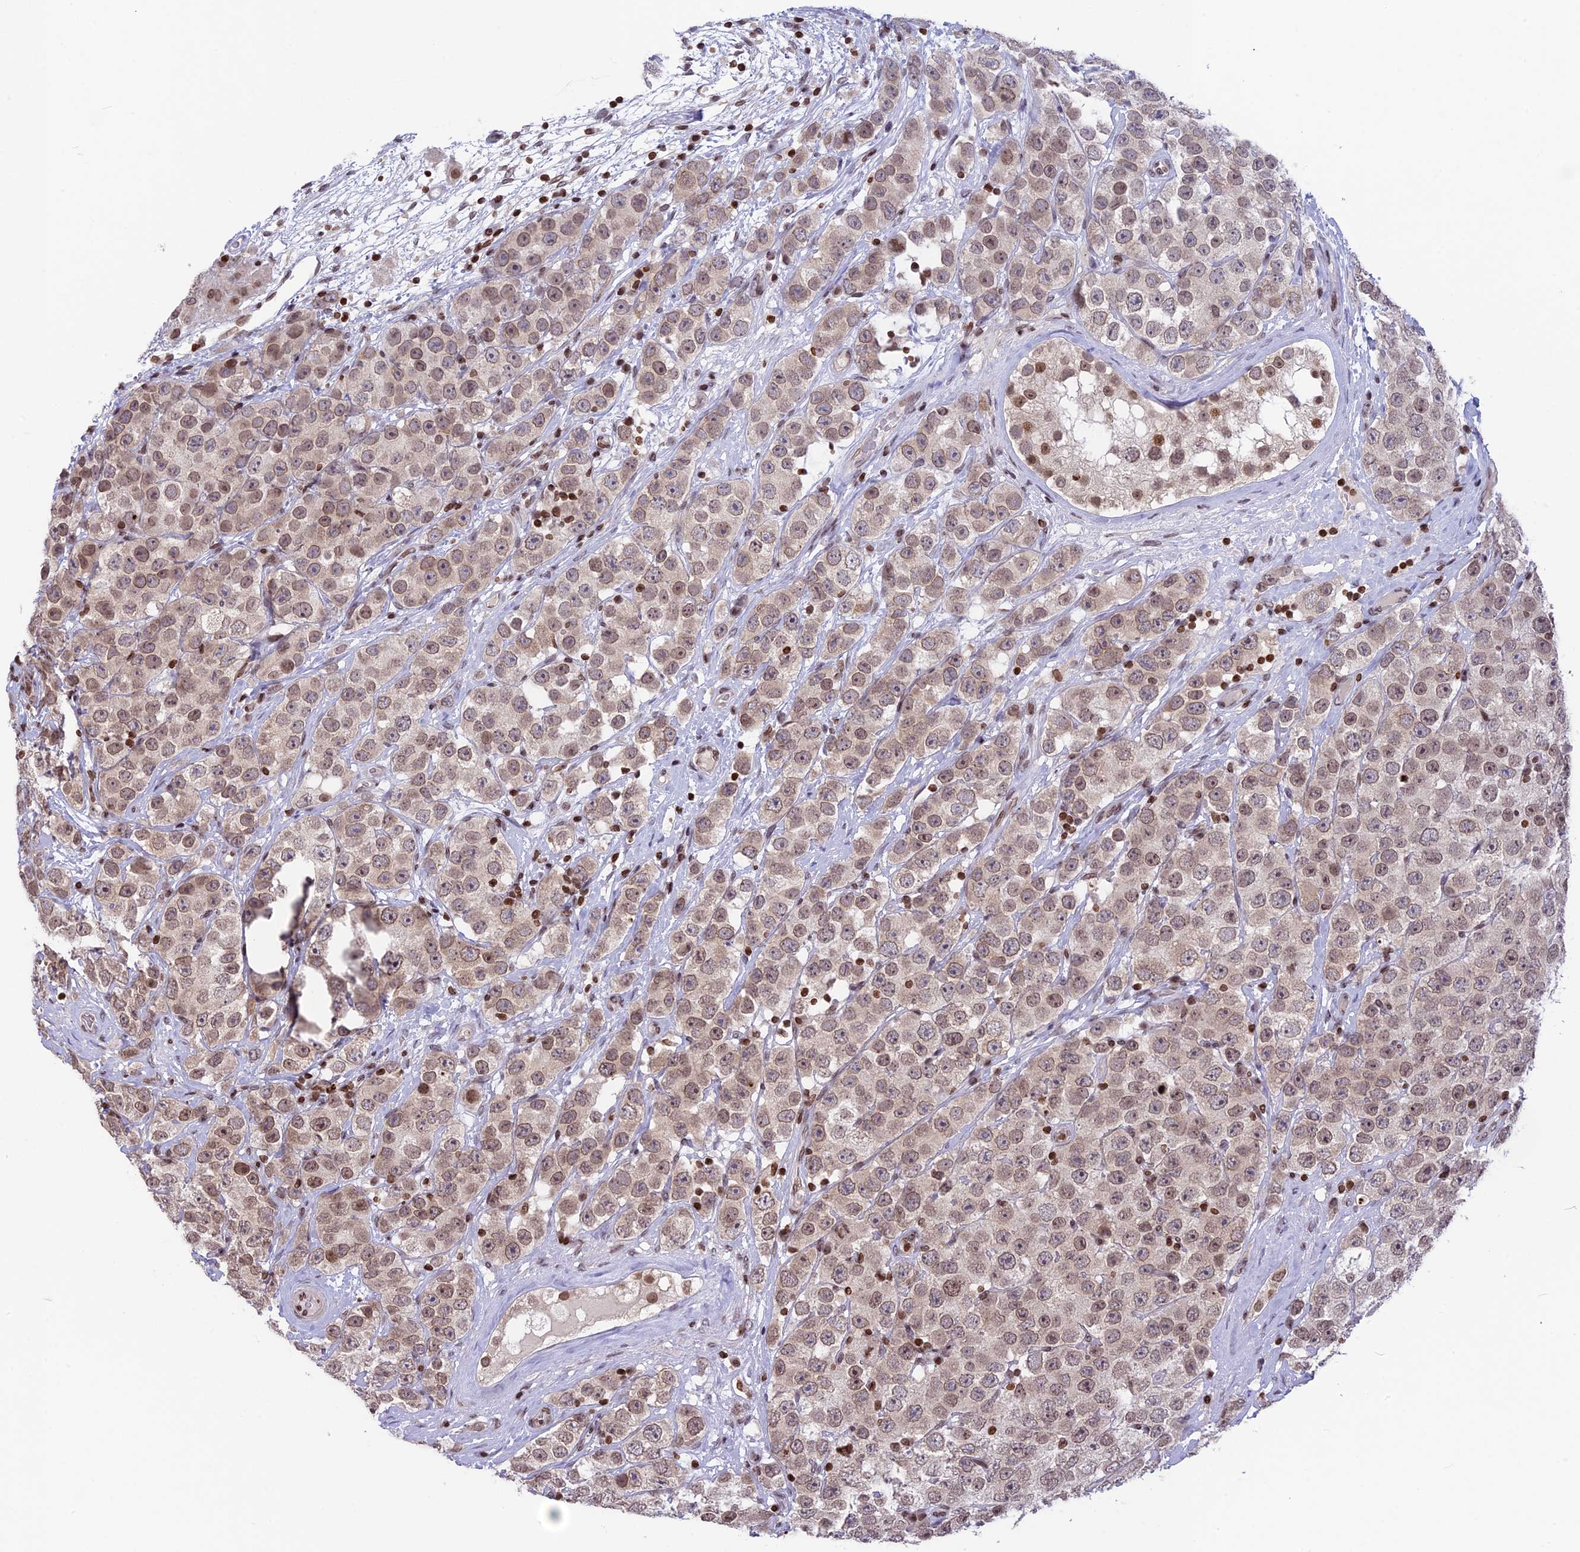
{"staining": {"intensity": "weak", "quantity": ">75%", "location": "nuclear"}, "tissue": "testis cancer", "cell_type": "Tumor cells", "image_type": "cancer", "snomed": [{"axis": "morphology", "description": "Seminoma, NOS"}, {"axis": "topography", "description": "Testis"}], "caption": "Immunohistochemistry (IHC) staining of testis cancer (seminoma), which demonstrates low levels of weak nuclear positivity in approximately >75% of tumor cells indicating weak nuclear protein positivity. The staining was performed using DAB (brown) for protein detection and nuclei were counterstained in hematoxylin (blue).", "gene": "TET2", "patient": {"sex": "male", "age": 28}}